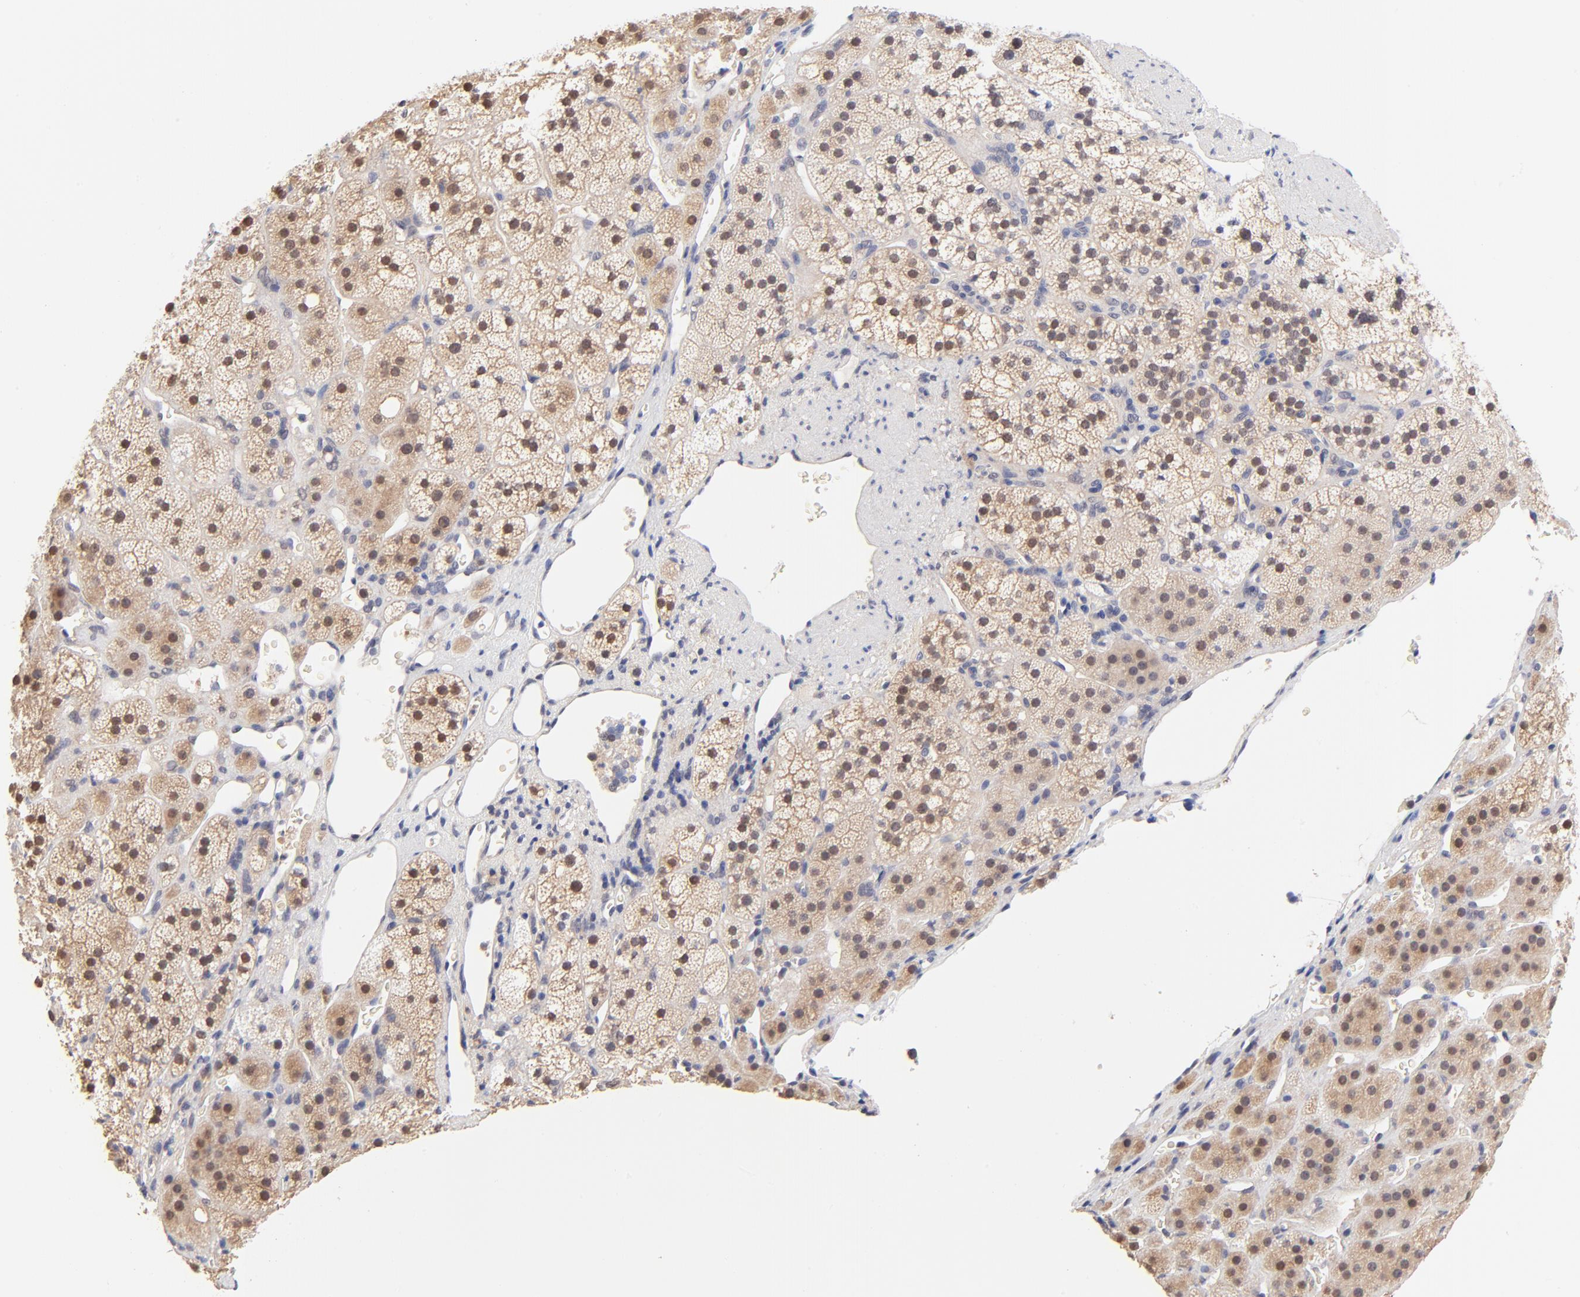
{"staining": {"intensity": "weak", "quantity": "25%-75%", "location": "cytoplasmic/membranous,nuclear"}, "tissue": "adrenal gland", "cell_type": "Glandular cells", "image_type": "normal", "snomed": [{"axis": "morphology", "description": "Normal tissue, NOS"}, {"axis": "topography", "description": "Adrenal gland"}], "caption": "Immunohistochemistry (IHC) micrograph of normal human adrenal gland stained for a protein (brown), which displays low levels of weak cytoplasmic/membranous,nuclear expression in approximately 25%-75% of glandular cells.", "gene": "TXNL1", "patient": {"sex": "female", "age": 44}}